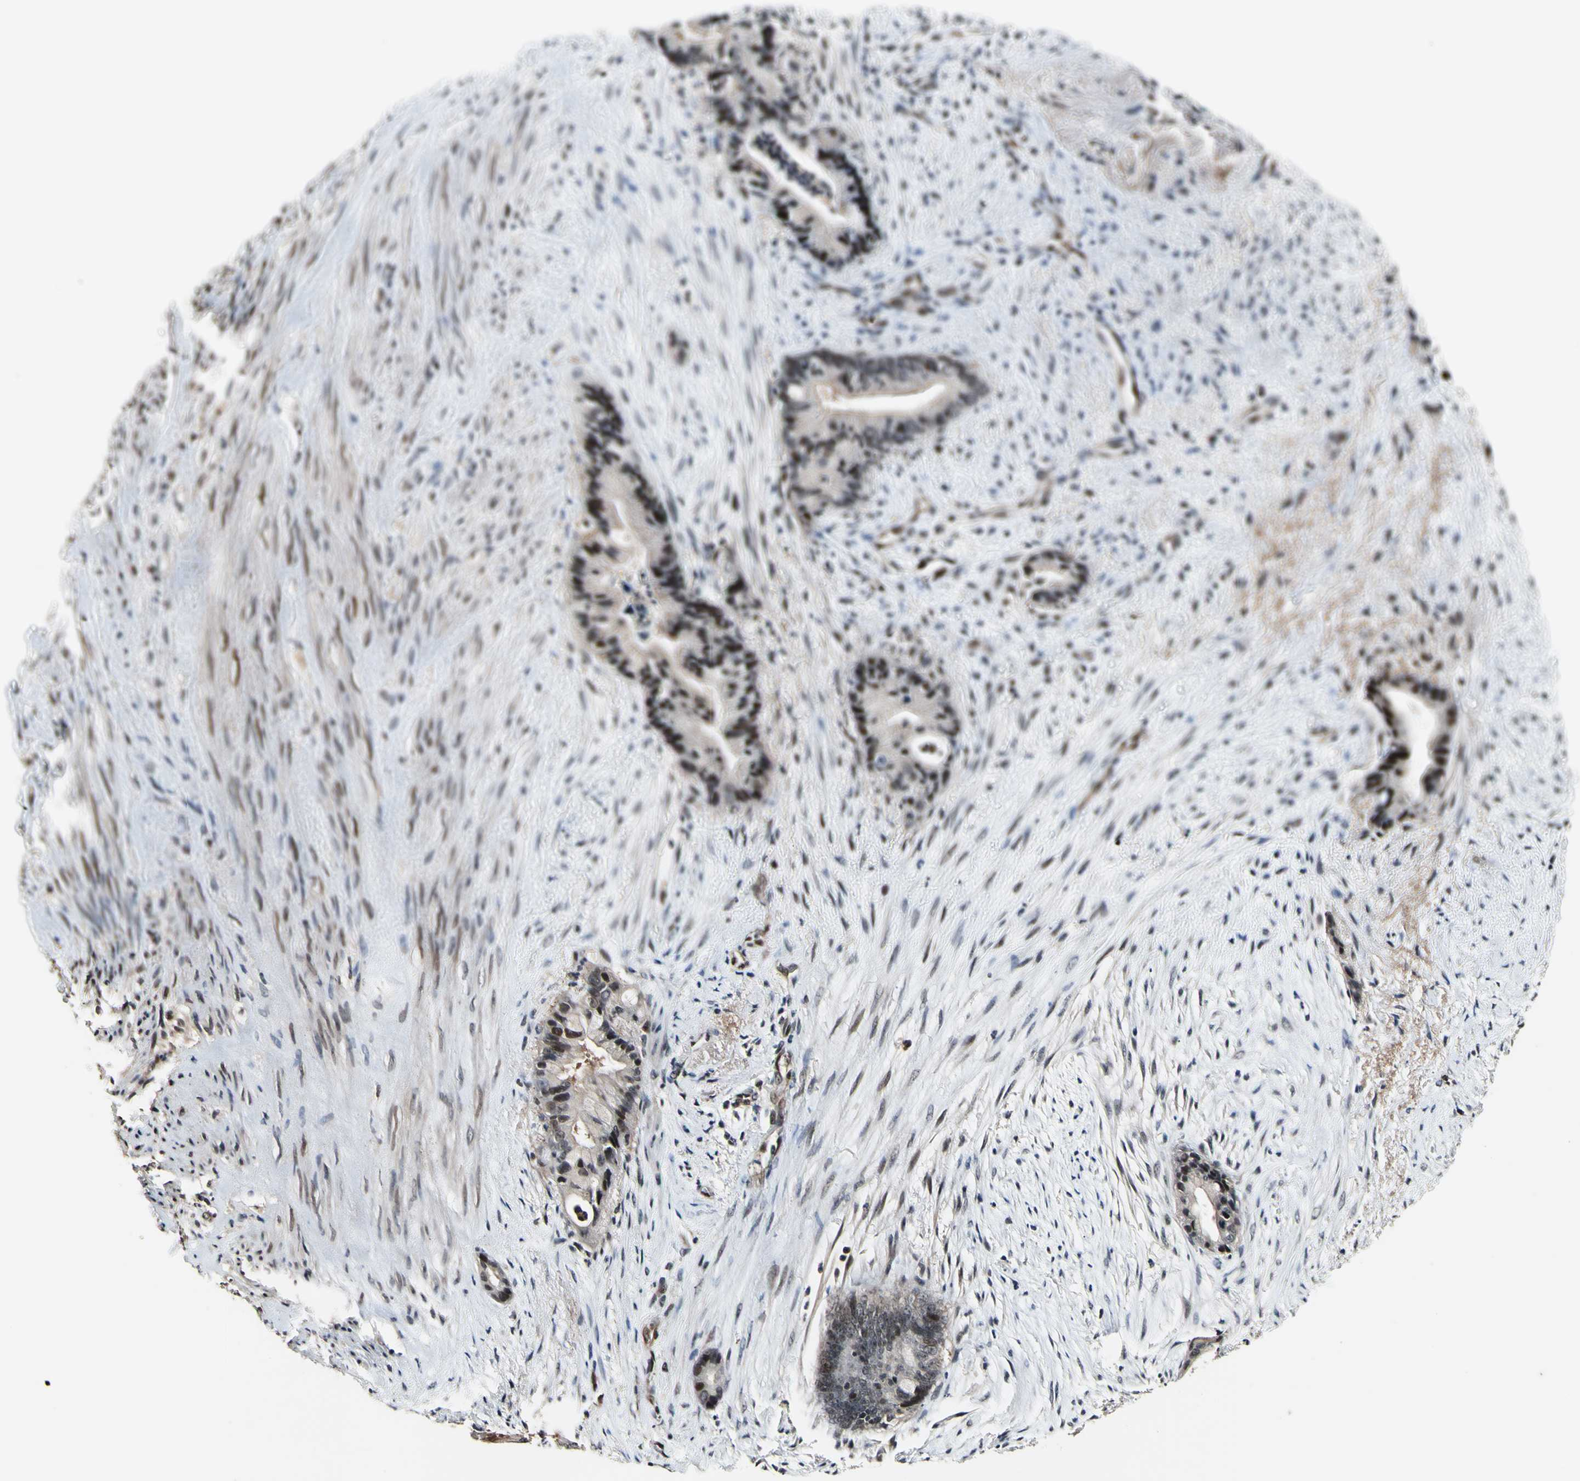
{"staining": {"intensity": "weak", "quantity": ">75%", "location": "cytoplasmic/membranous,nuclear"}, "tissue": "liver cancer", "cell_type": "Tumor cells", "image_type": "cancer", "snomed": [{"axis": "morphology", "description": "Cholangiocarcinoma"}, {"axis": "topography", "description": "Liver"}], "caption": "Tumor cells reveal weak cytoplasmic/membranous and nuclear positivity in about >75% of cells in liver cancer (cholangiocarcinoma).", "gene": "PSMD10", "patient": {"sex": "female", "age": 55}}